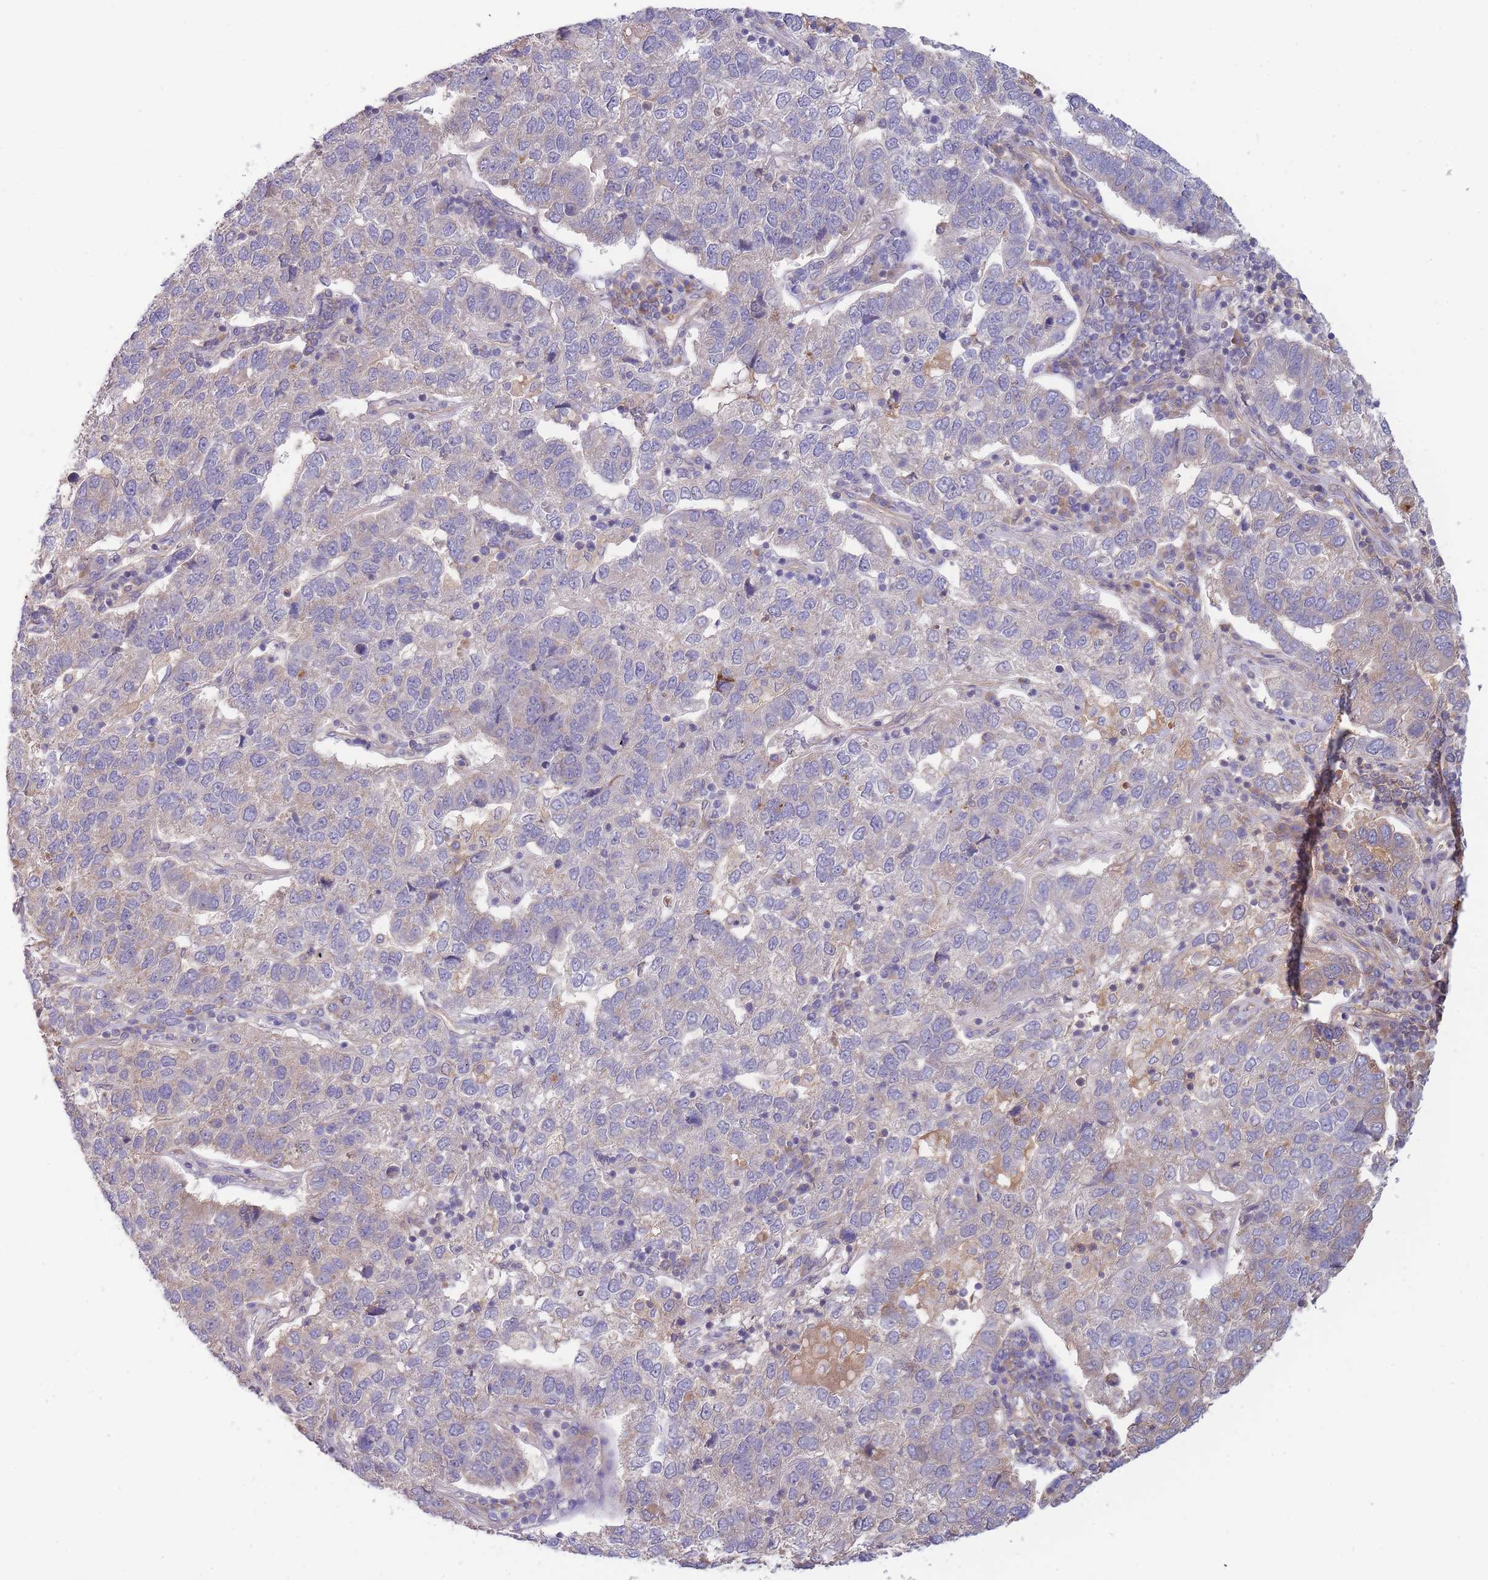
{"staining": {"intensity": "weak", "quantity": "<25%", "location": "cytoplasmic/membranous"}, "tissue": "pancreatic cancer", "cell_type": "Tumor cells", "image_type": "cancer", "snomed": [{"axis": "morphology", "description": "Adenocarcinoma, NOS"}, {"axis": "topography", "description": "Pancreas"}], "caption": "Immunohistochemistry of human adenocarcinoma (pancreatic) displays no positivity in tumor cells.", "gene": "NDUFAF5", "patient": {"sex": "female", "age": 61}}